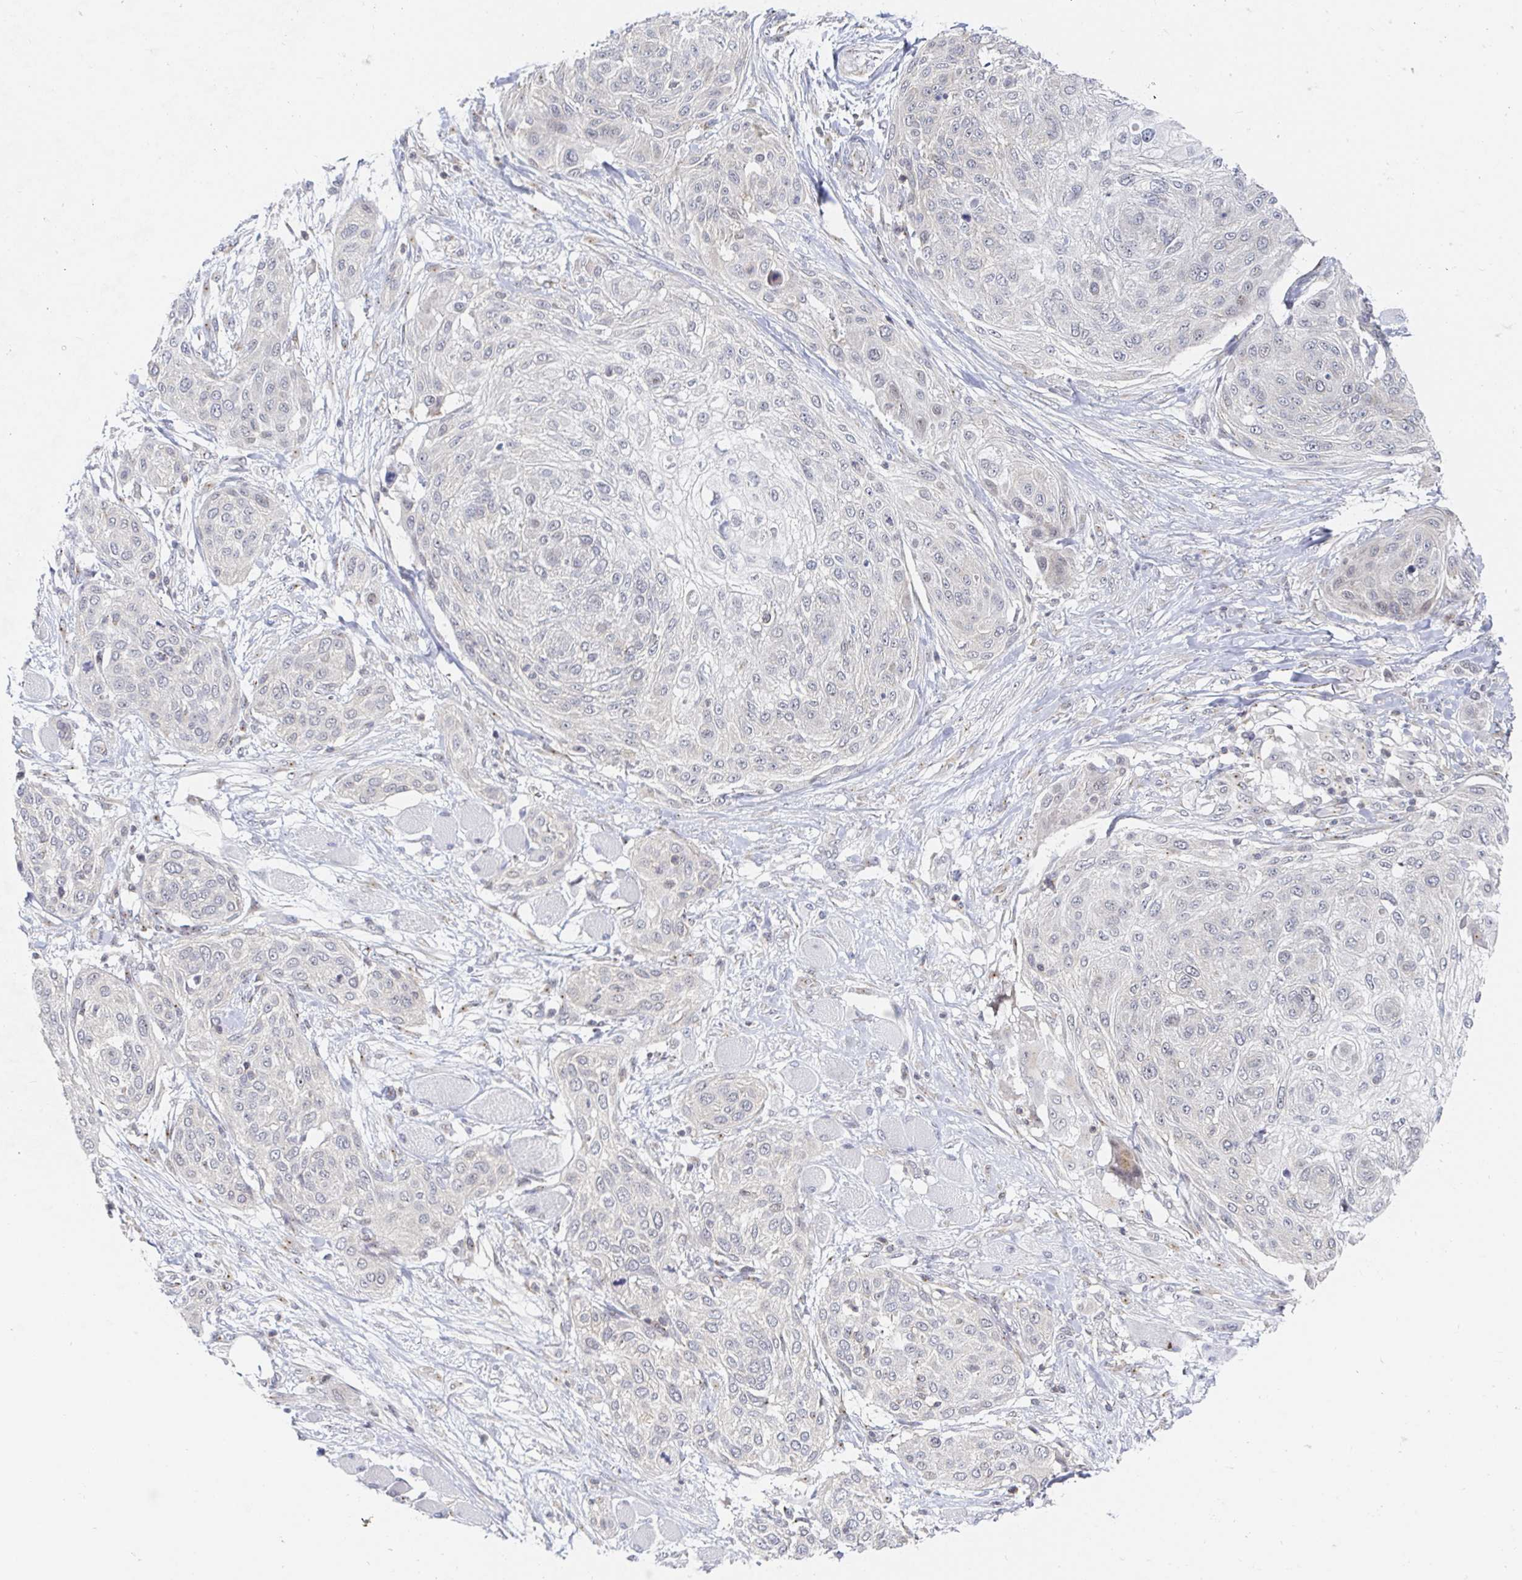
{"staining": {"intensity": "negative", "quantity": "none", "location": "none"}, "tissue": "skin cancer", "cell_type": "Tumor cells", "image_type": "cancer", "snomed": [{"axis": "morphology", "description": "Squamous cell carcinoma, NOS"}, {"axis": "topography", "description": "Skin"}], "caption": "DAB immunohistochemical staining of squamous cell carcinoma (skin) shows no significant positivity in tumor cells. (DAB IHC, high magnification).", "gene": "CHD2", "patient": {"sex": "female", "age": 87}}